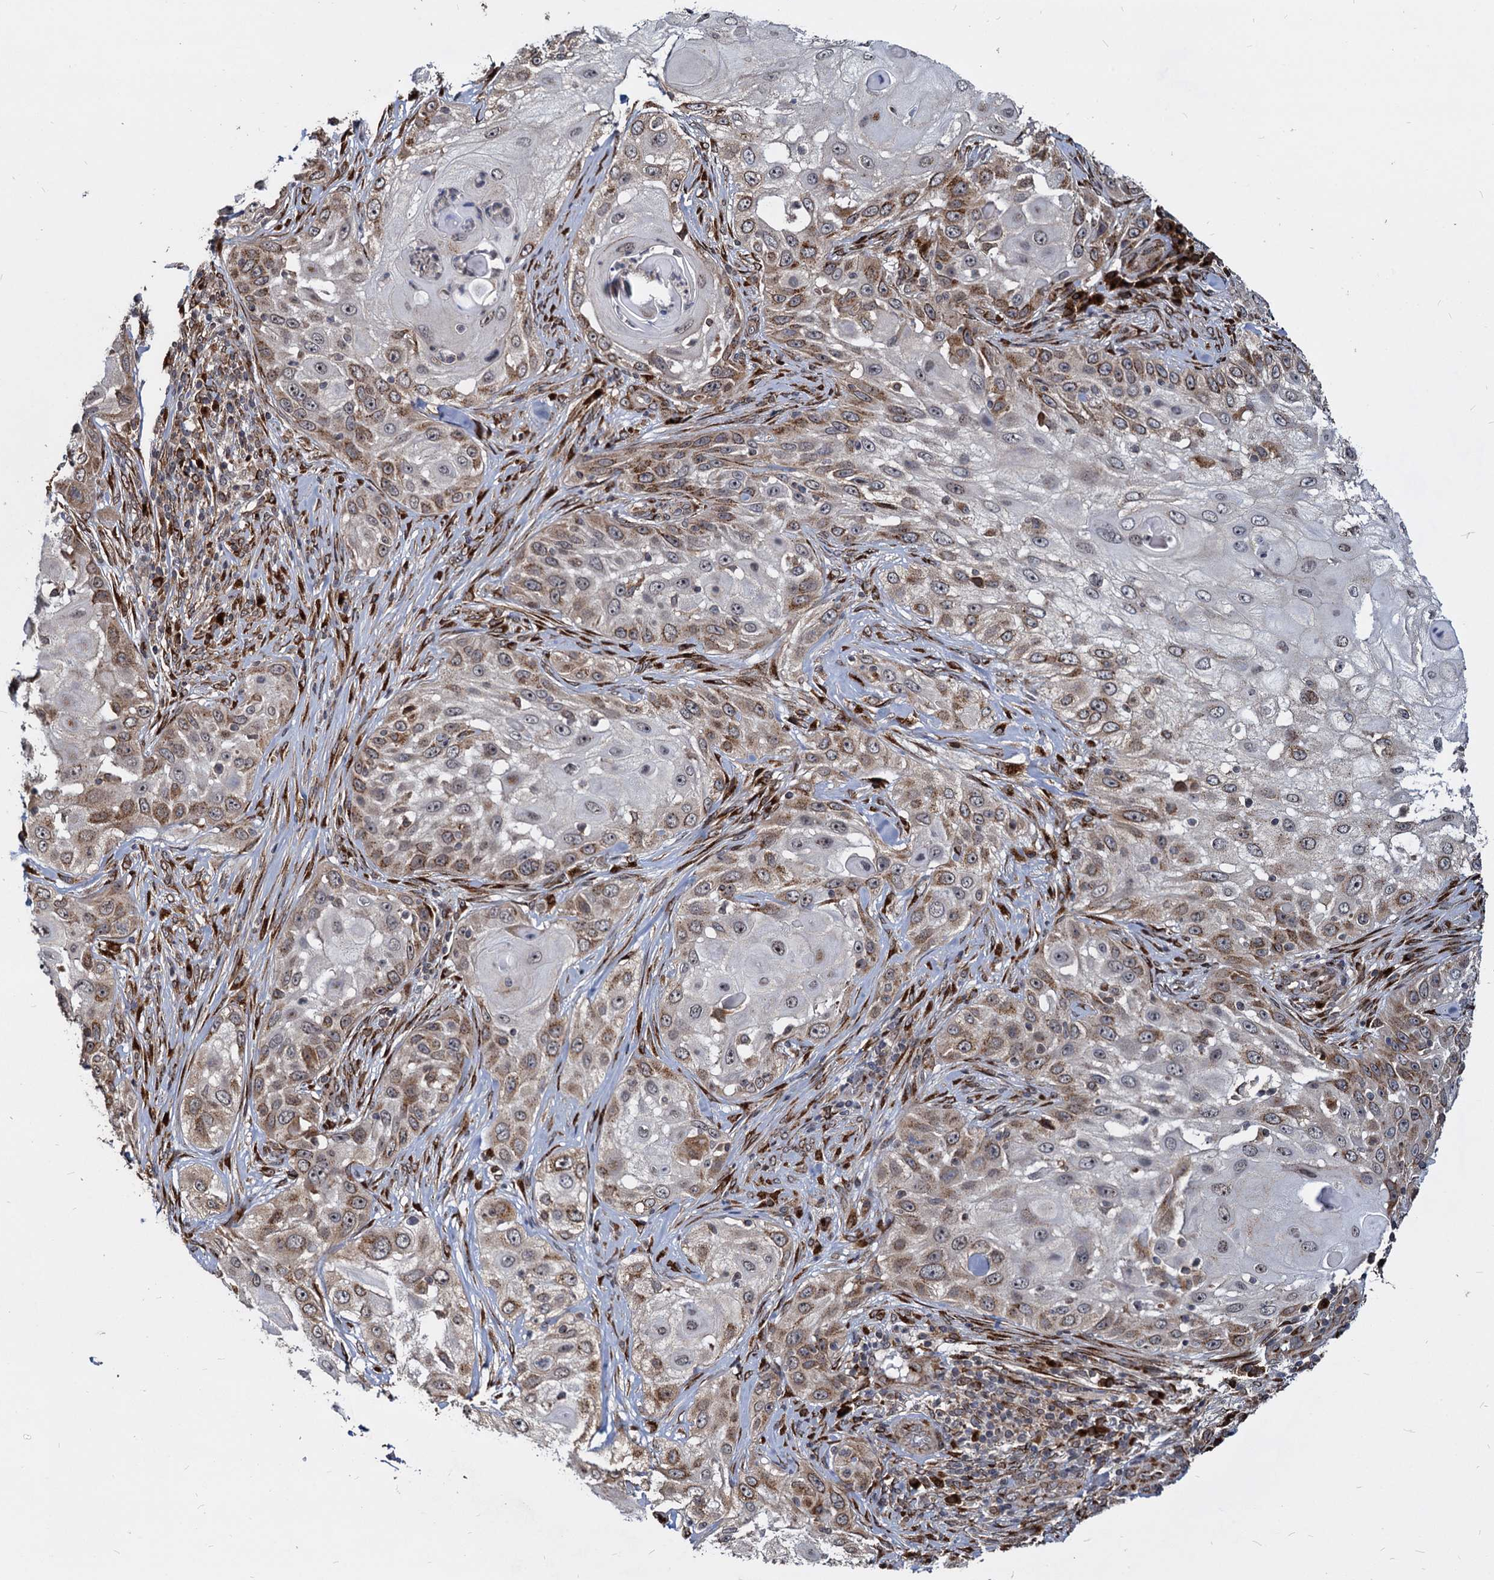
{"staining": {"intensity": "moderate", "quantity": "25%-75%", "location": "cytoplasmic/membranous"}, "tissue": "skin cancer", "cell_type": "Tumor cells", "image_type": "cancer", "snomed": [{"axis": "morphology", "description": "Squamous cell carcinoma, NOS"}, {"axis": "topography", "description": "Skin"}], "caption": "Skin squamous cell carcinoma stained with a protein marker displays moderate staining in tumor cells.", "gene": "SAAL1", "patient": {"sex": "female", "age": 44}}